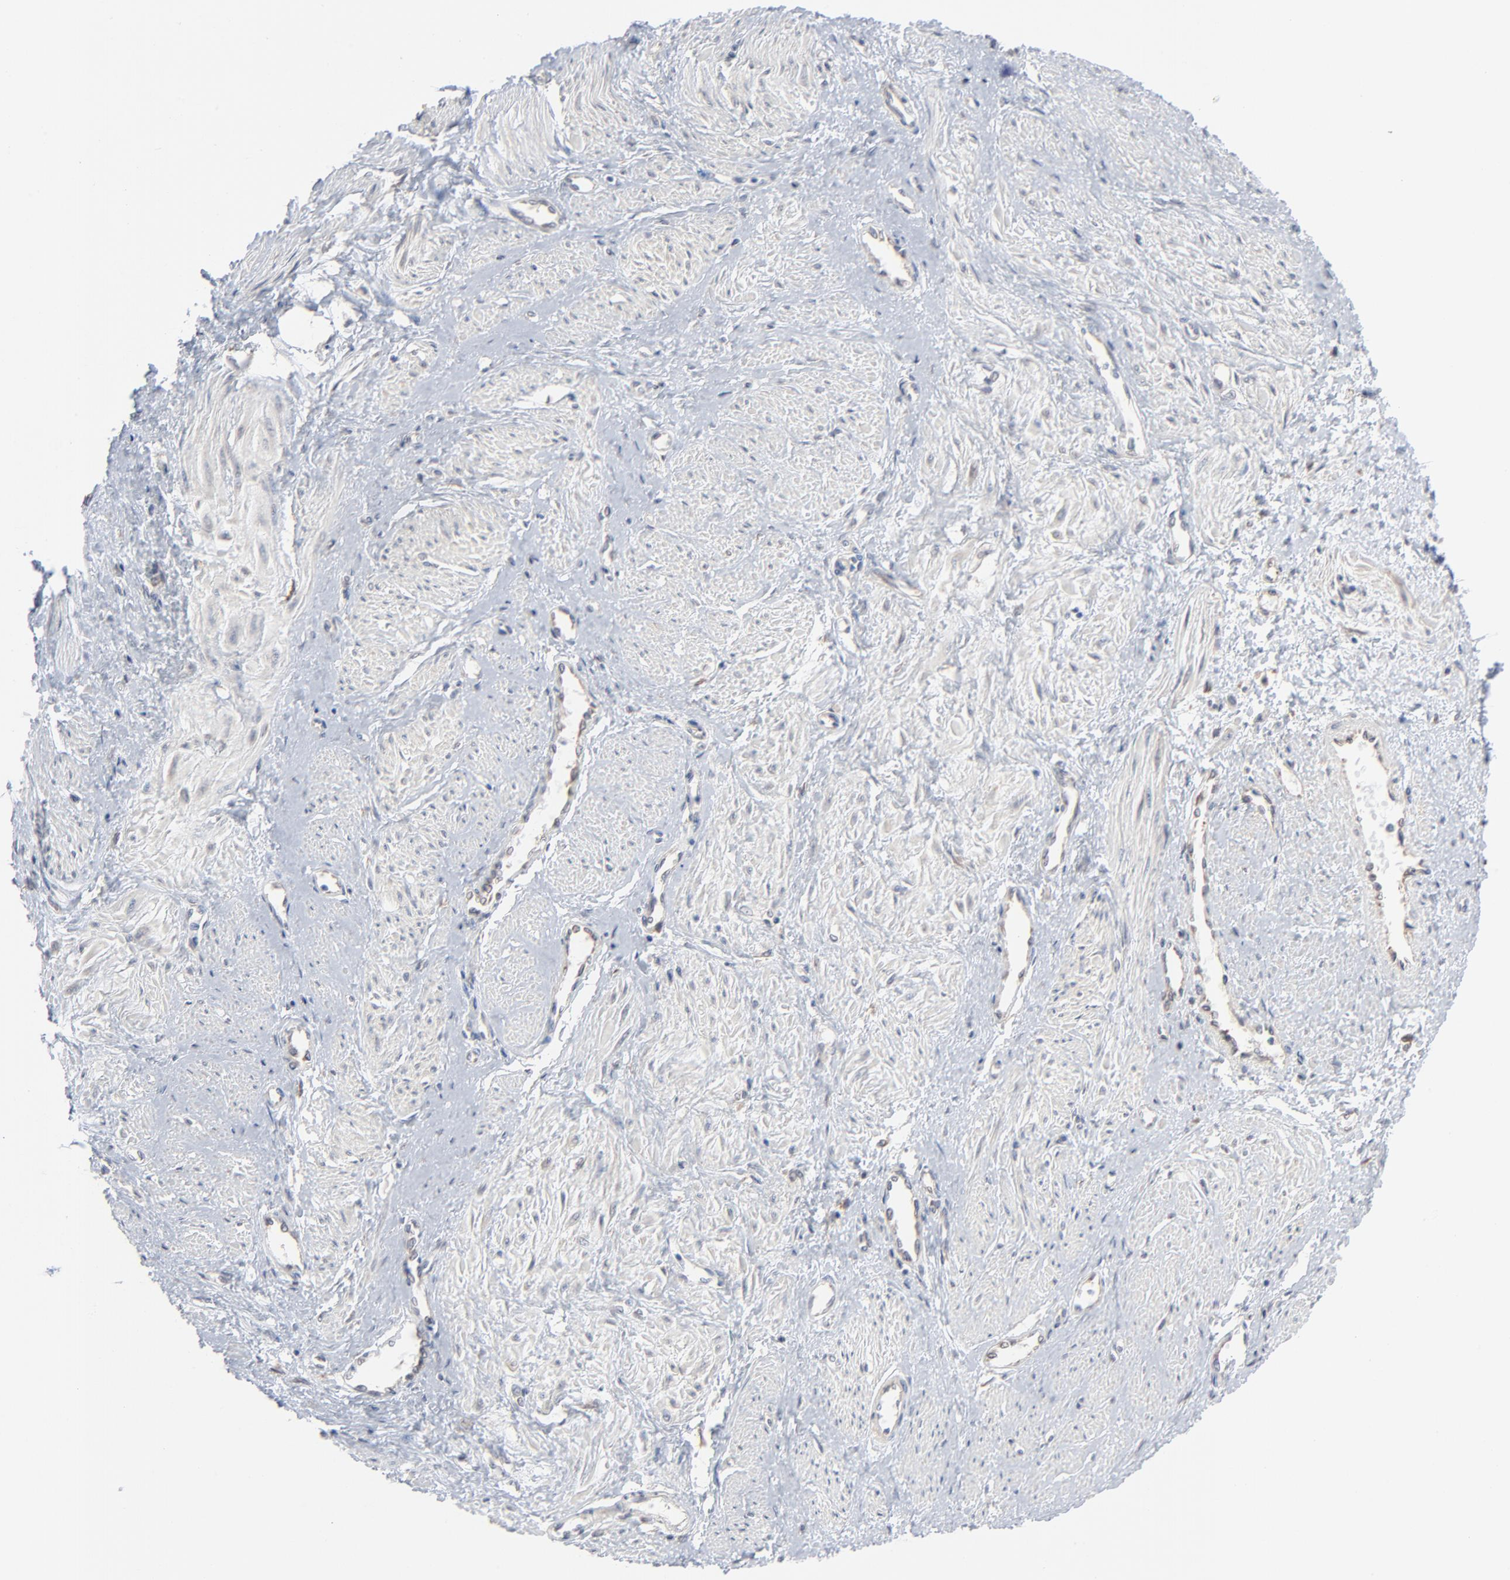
{"staining": {"intensity": "weak", "quantity": "25%-75%", "location": "cytoplasmic/membranous"}, "tissue": "smooth muscle", "cell_type": "Smooth muscle cells", "image_type": "normal", "snomed": [{"axis": "morphology", "description": "Normal tissue, NOS"}, {"axis": "topography", "description": "Smooth muscle"}, {"axis": "topography", "description": "Uterus"}], "caption": "Immunohistochemical staining of benign smooth muscle exhibits weak cytoplasmic/membranous protein staining in approximately 25%-75% of smooth muscle cells. Nuclei are stained in blue.", "gene": "KDSR", "patient": {"sex": "female", "age": 39}}